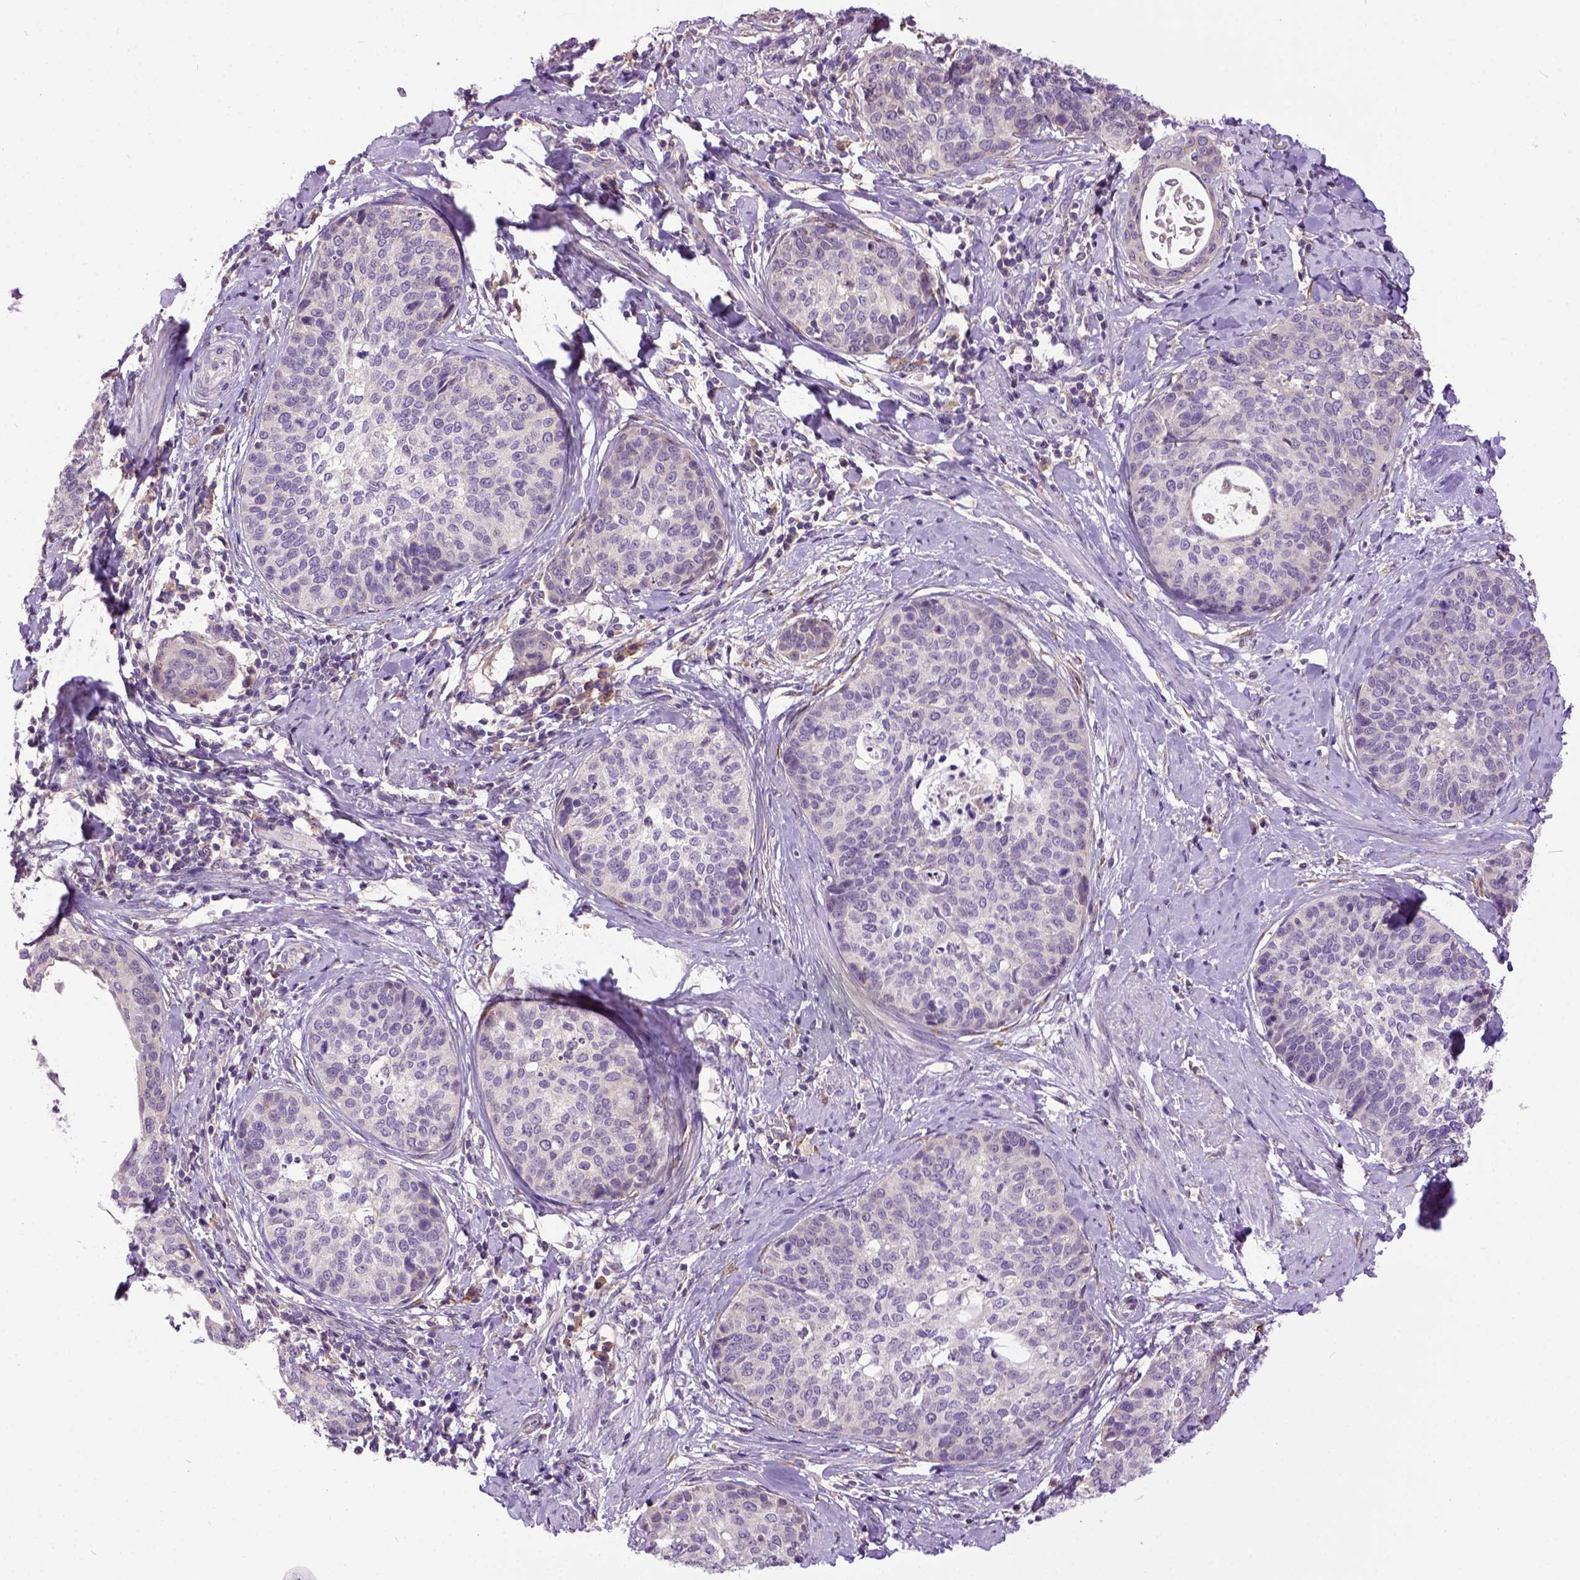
{"staining": {"intensity": "negative", "quantity": "none", "location": "none"}, "tissue": "cervical cancer", "cell_type": "Tumor cells", "image_type": "cancer", "snomed": [{"axis": "morphology", "description": "Squamous cell carcinoma, NOS"}, {"axis": "topography", "description": "Cervix"}], "caption": "This micrograph is of squamous cell carcinoma (cervical) stained with immunohistochemistry to label a protein in brown with the nuclei are counter-stained blue. There is no staining in tumor cells.", "gene": "NEK5", "patient": {"sex": "female", "age": 69}}